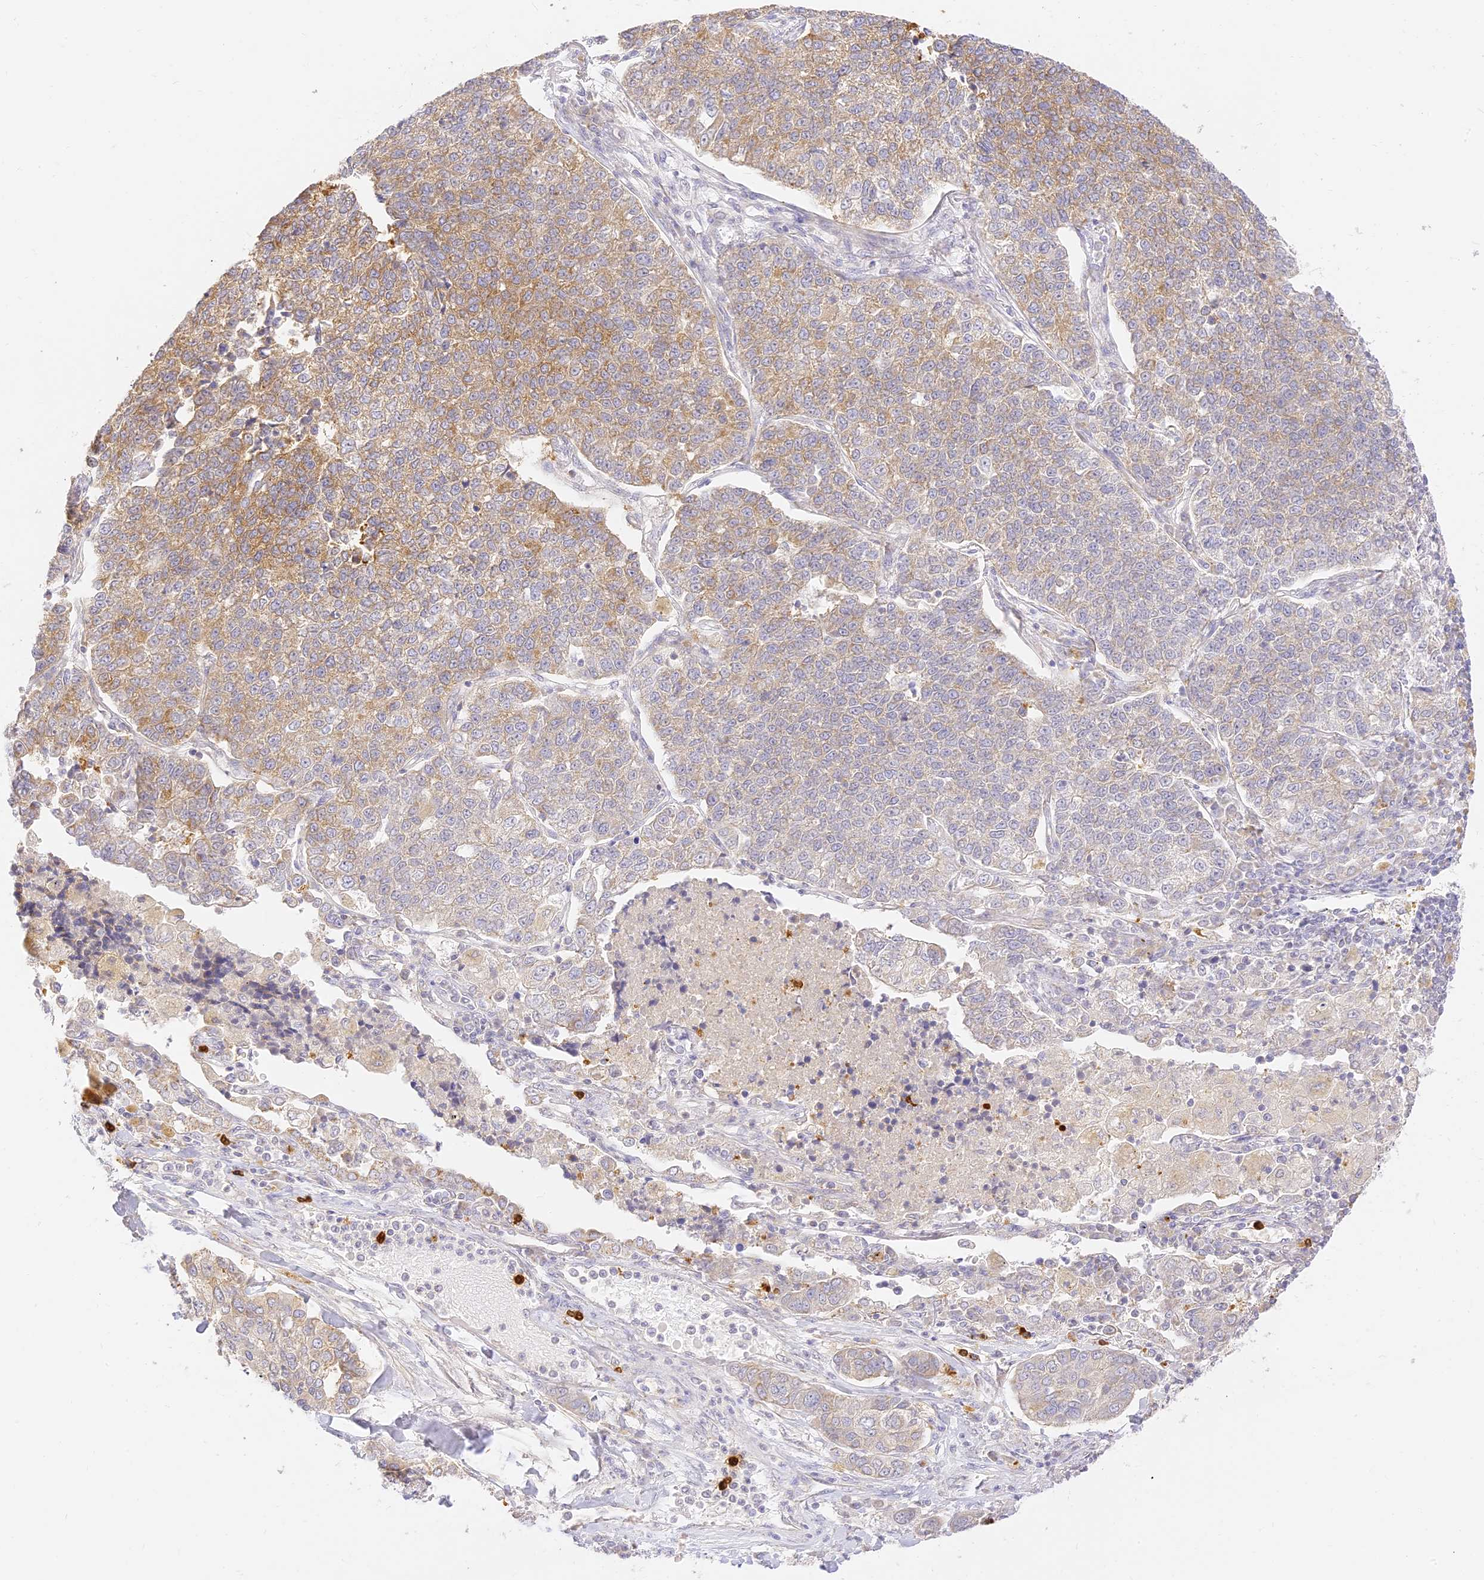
{"staining": {"intensity": "moderate", "quantity": "<25%", "location": "cytoplasmic/membranous"}, "tissue": "lung cancer", "cell_type": "Tumor cells", "image_type": "cancer", "snomed": [{"axis": "morphology", "description": "Adenocarcinoma, NOS"}, {"axis": "topography", "description": "Lung"}], "caption": "This is an image of immunohistochemistry staining of lung cancer (adenocarcinoma), which shows moderate positivity in the cytoplasmic/membranous of tumor cells.", "gene": "LRRC15", "patient": {"sex": "male", "age": 49}}